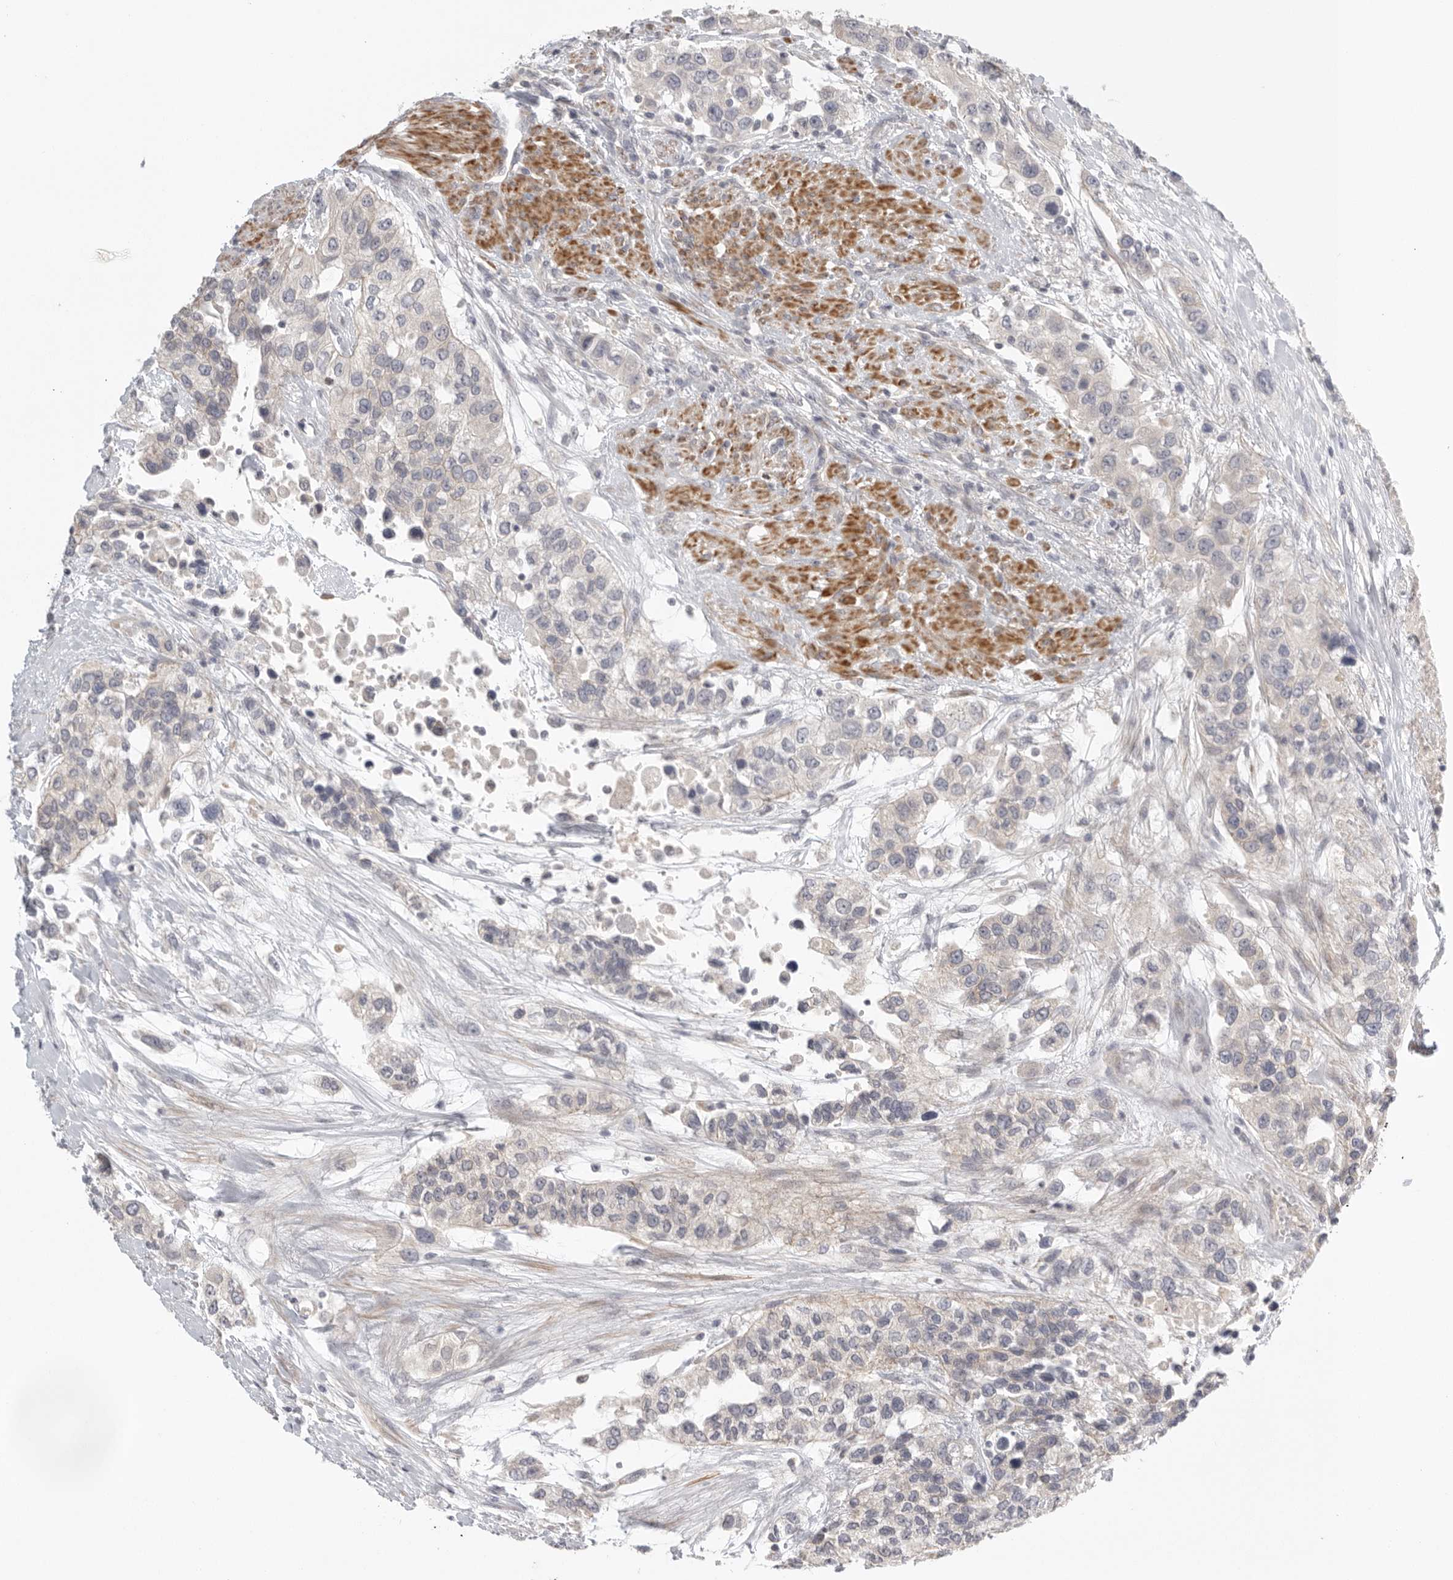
{"staining": {"intensity": "negative", "quantity": "none", "location": "none"}, "tissue": "urothelial cancer", "cell_type": "Tumor cells", "image_type": "cancer", "snomed": [{"axis": "morphology", "description": "Urothelial carcinoma, High grade"}, {"axis": "topography", "description": "Urinary bladder"}], "caption": "A histopathology image of human urothelial cancer is negative for staining in tumor cells.", "gene": "STAB2", "patient": {"sex": "female", "age": 80}}